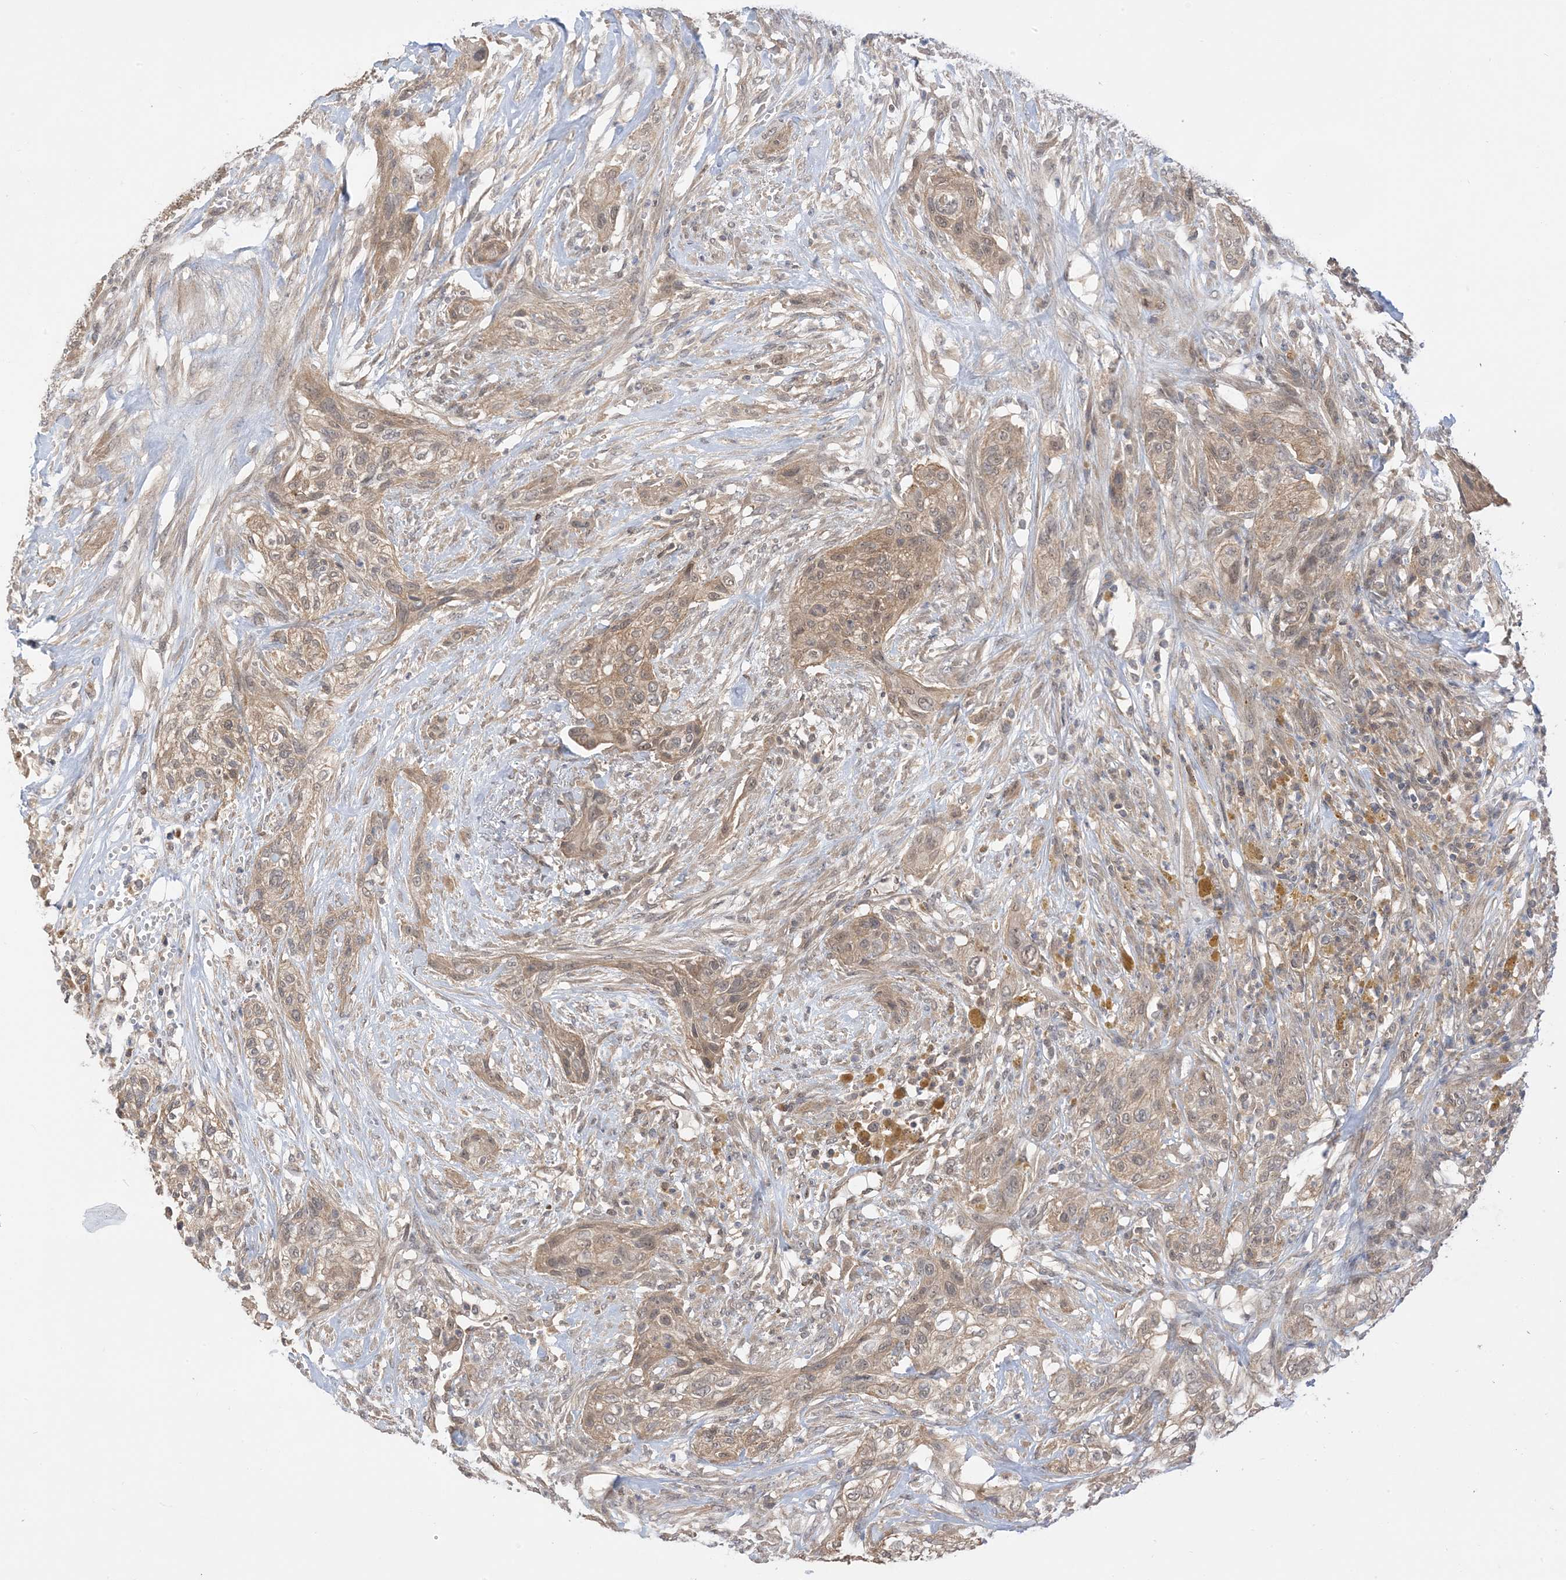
{"staining": {"intensity": "moderate", "quantity": ">75%", "location": "cytoplasmic/membranous"}, "tissue": "urothelial cancer", "cell_type": "Tumor cells", "image_type": "cancer", "snomed": [{"axis": "morphology", "description": "Urothelial carcinoma, High grade"}, {"axis": "topography", "description": "Urinary bladder"}], "caption": "The image shows staining of urothelial carcinoma (high-grade), revealing moderate cytoplasmic/membranous protein expression (brown color) within tumor cells.", "gene": "WDR26", "patient": {"sex": "male", "age": 35}}